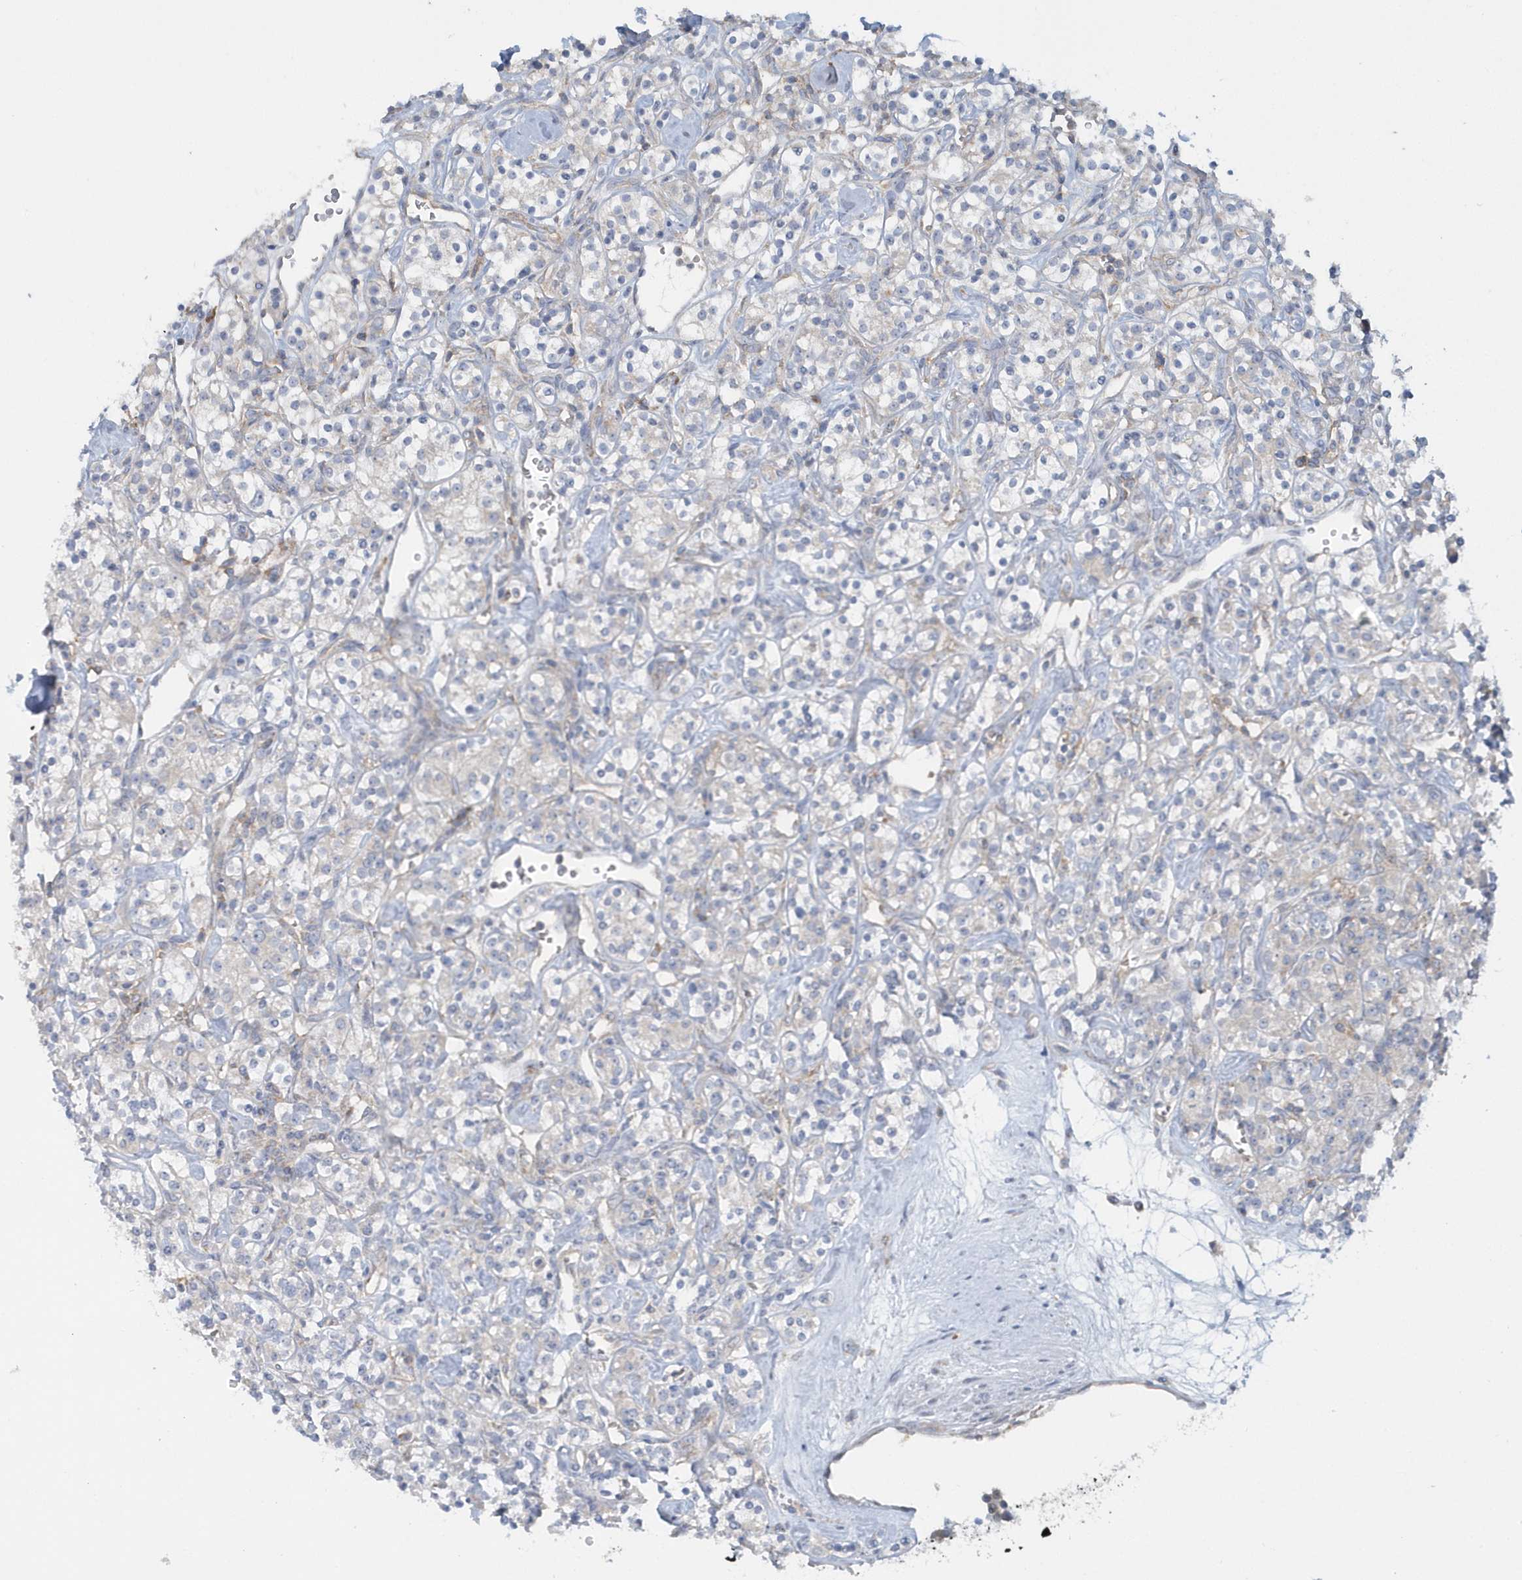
{"staining": {"intensity": "negative", "quantity": "none", "location": "none"}, "tissue": "renal cancer", "cell_type": "Tumor cells", "image_type": "cancer", "snomed": [{"axis": "morphology", "description": "Adenocarcinoma, NOS"}, {"axis": "topography", "description": "Kidney"}], "caption": "Immunohistochemistry (IHC) histopathology image of neoplastic tissue: human adenocarcinoma (renal) stained with DAB demonstrates no significant protein staining in tumor cells.", "gene": "EIF3C", "patient": {"sex": "male", "age": 77}}